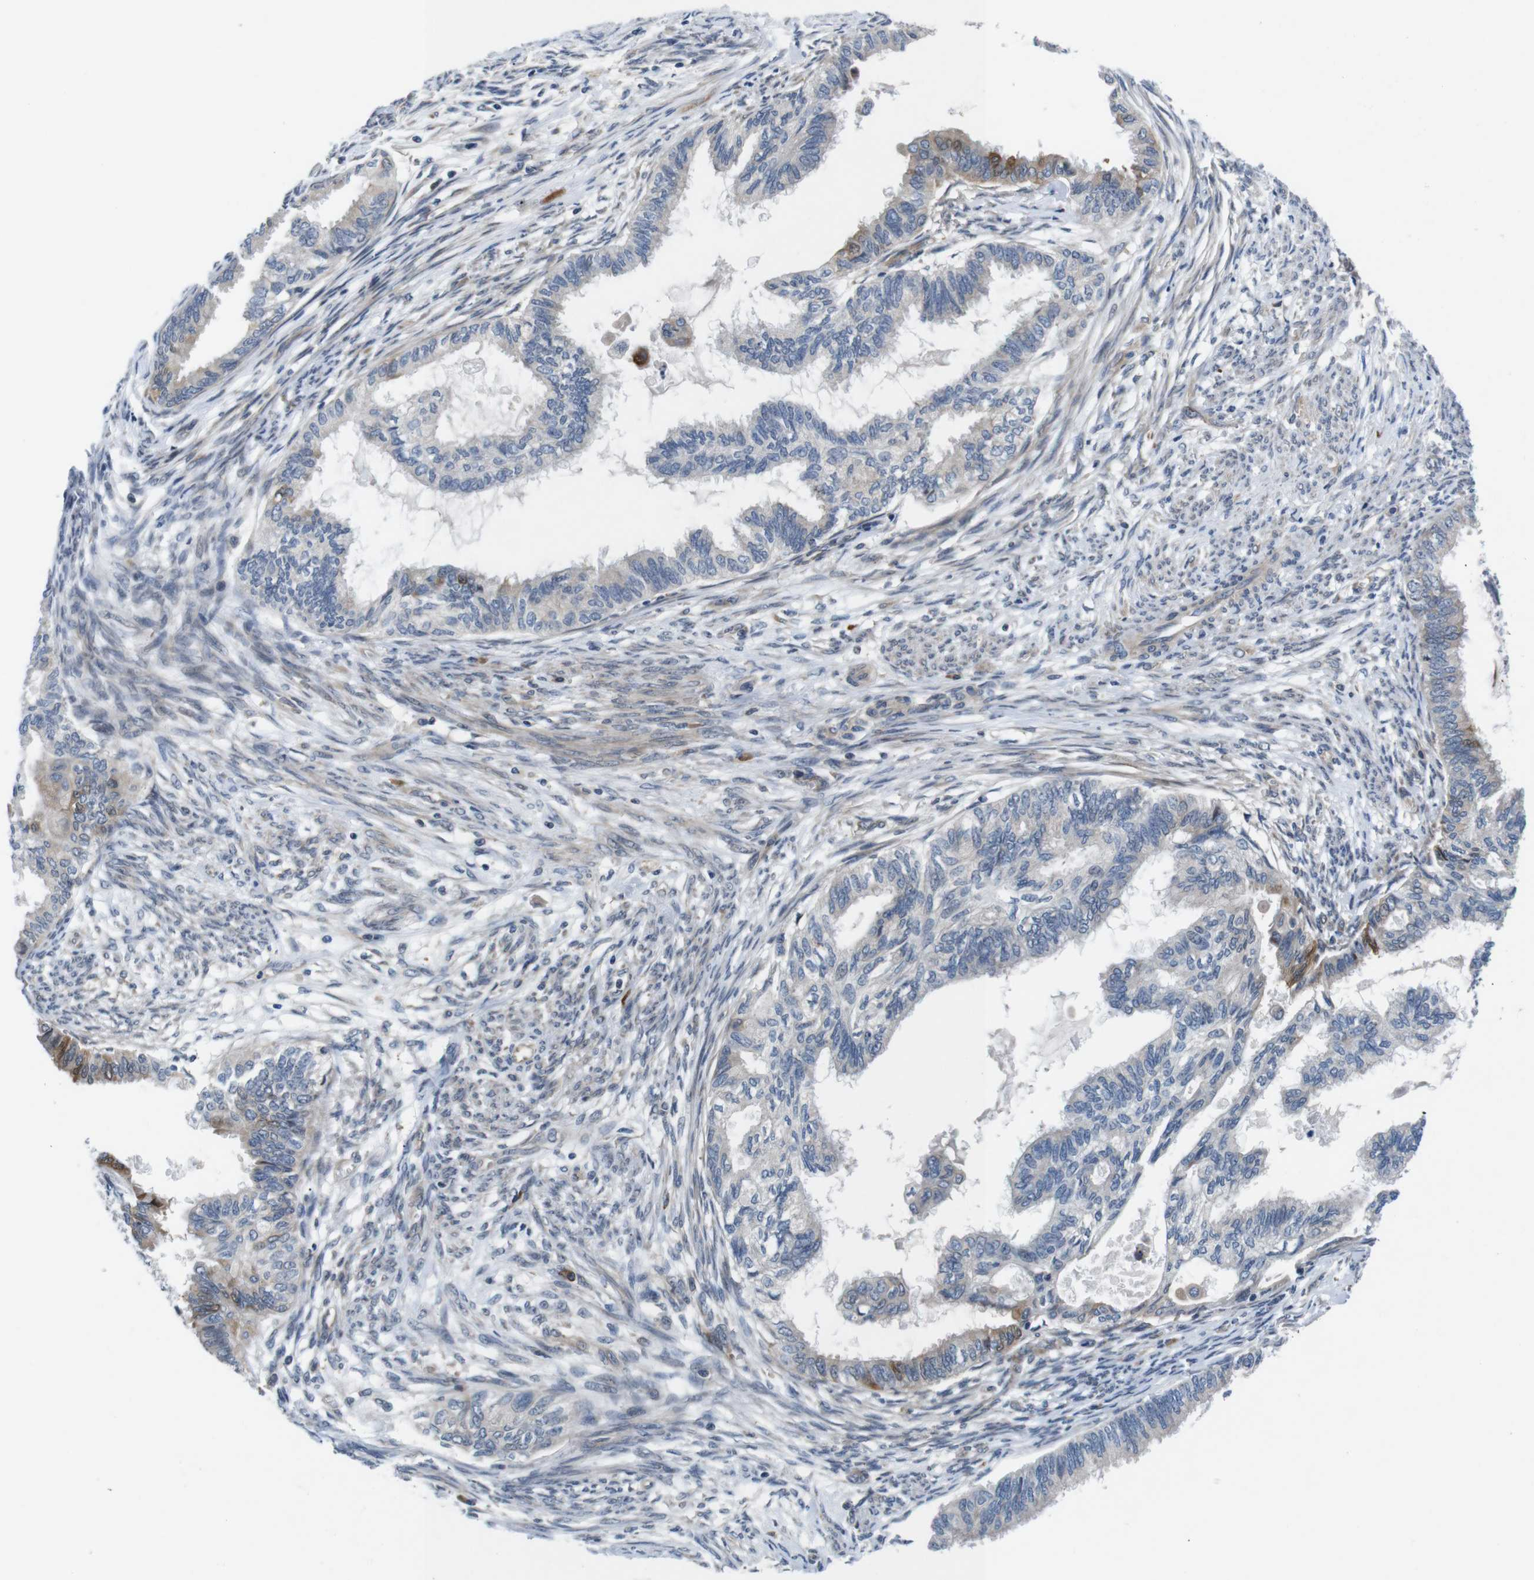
{"staining": {"intensity": "moderate", "quantity": "<25%", "location": "cytoplasmic/membranous"}, "tissue": "cervical cancer", "cell_type": "Tumor cells", "image_type": "cancer", "snomed": [{"axis": "morphology", "description": "Normal tissue, NOS"}, {"axis": "morphology", "description": "Adenocarcinoma, NOS"}, {"axis": "topography", "description": "Cervix"}, {"axis": "topography", "description": "Endometrium"}], "caption": "Immunohistochemical staining of cervical cancer (adenocarcinoma) demonstrates moderate cytoplasmic/membranous protein staining in approximately <25% of tumor cells. (DAB (3,3'-diaminobenzidine) = brown stain, brightfield microscopy at high magnification).", "gene": "JAK1", "patient": {"sex": "female", "age": 86}}